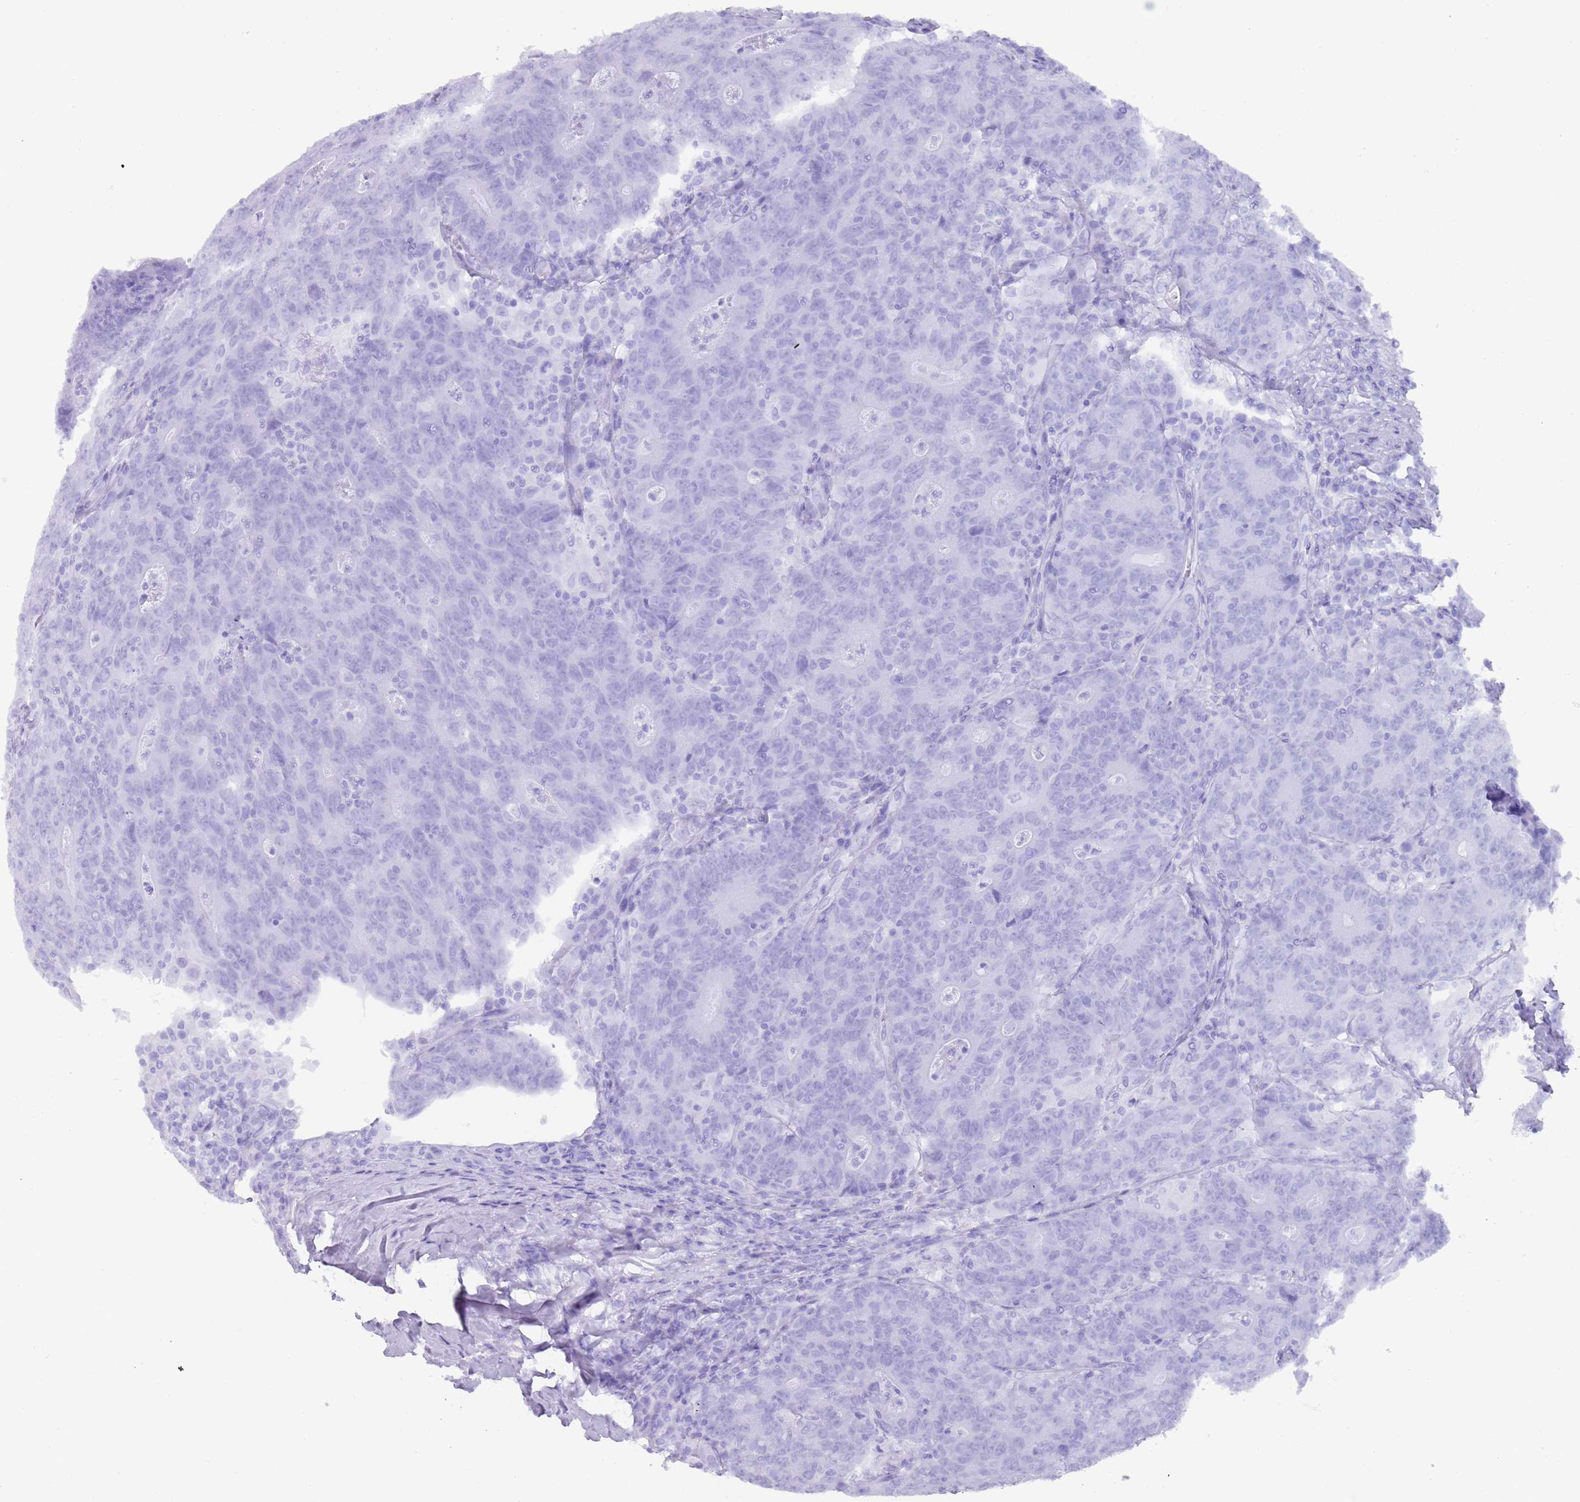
{"staining": {"intensity": "negative", "quantity": "none", "location": "none"}, "tissue": "colorectal cancer", "cell_type": "Tumor cells", "image_type": "cancer", "snomed": [{"axis": "morphology", "description": "Adenocarcinoma, NOS"}, {"axis": "topography", "description": "Colon"}], "caption": "Tumor cells are negative for protein expression in human colorectal cancer (adenocarcinoma). (DAB immunohistochemistry, high magnification).", "gene": "MYADML2", "patient": {"sex": "female", "age": 75}}